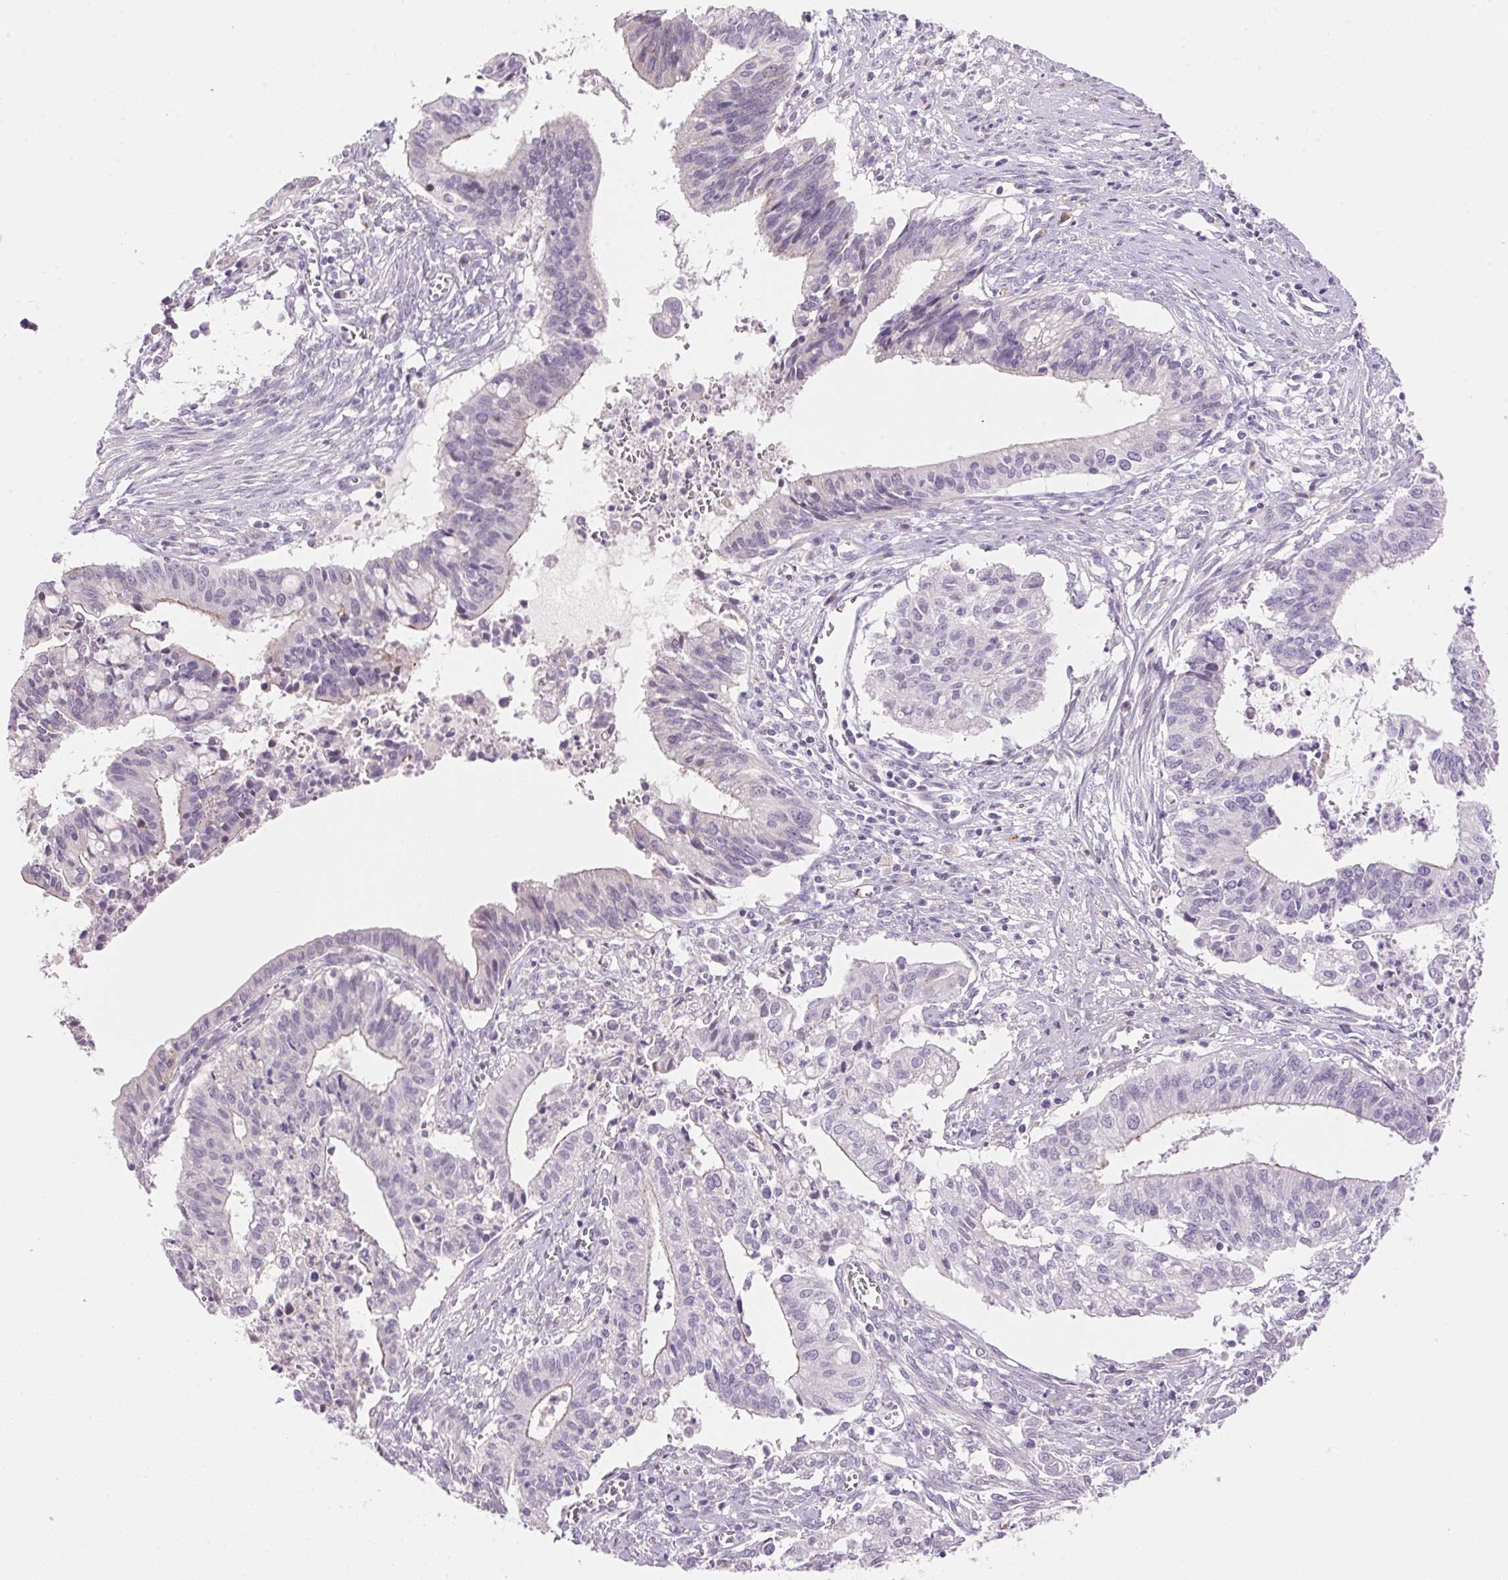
{"staining": {"intensity": "negative", "quantity": "none", "location": "none"}, "tissue": "cervical cancer", "cell_type": "Tumor cells", "image_type": "cancer", "snomed": [{"axis": "morphology", "description": "Adenocarcinoma, NOS"}, {"axis": "topography", "description": "Cervix"}], "caption": "A micrograph of human cervical adenocarcinoma is negative for staining in tumor cells.", "gene": "TEKT1", "patient": {"sex": "female", "age": 44}}